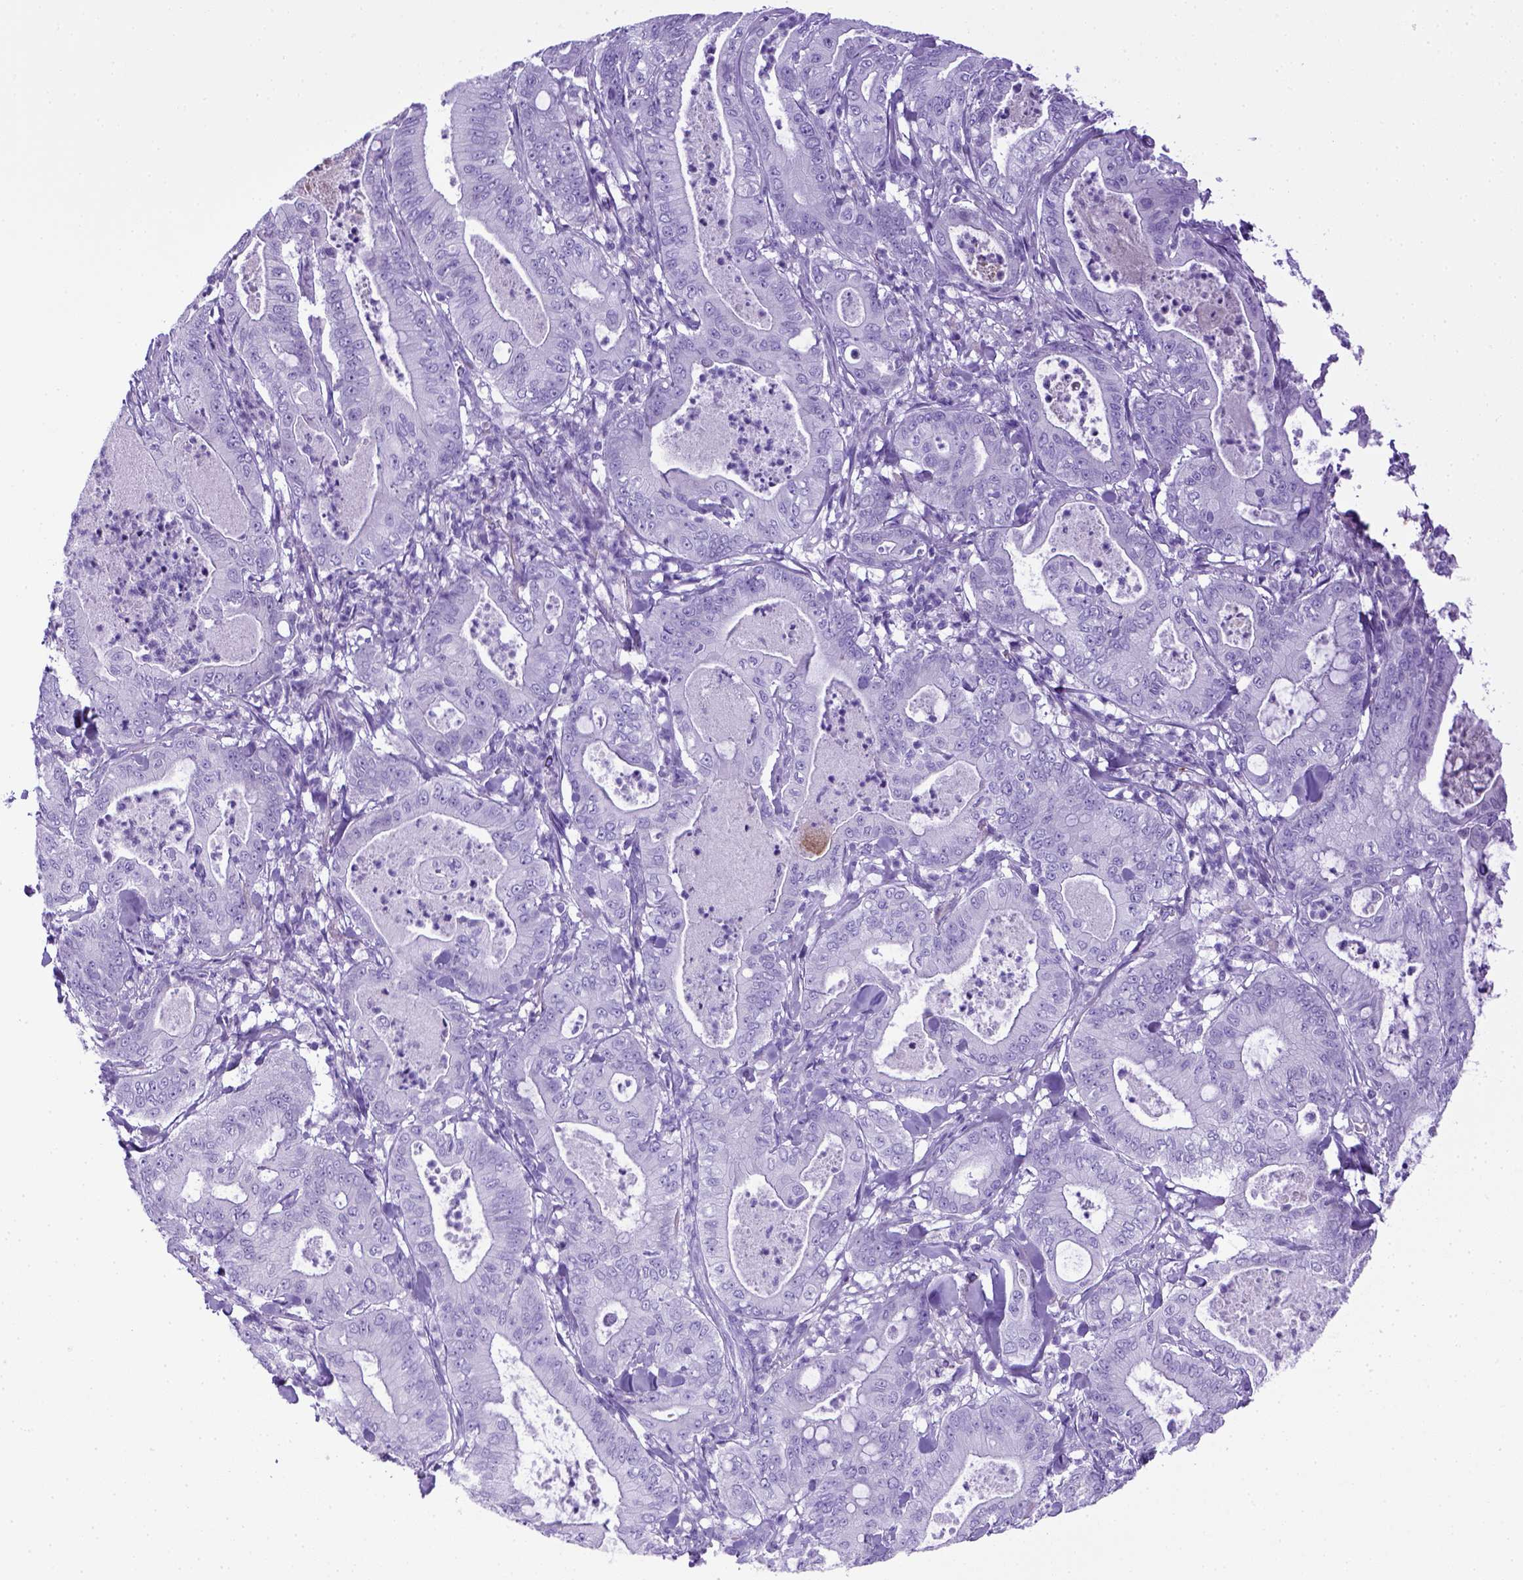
{"staining": {"intensity": "negative", "quantity": "none", "location": "none"}, "tissue": "pancreatic cancer", "cell_type": "Tumor cells", "image_type": "cancer", "snomed": [{"axis": "morphology", "description": "Adenocarcinoma, NOS"}, {"axis": "topography", "description": "Pancreas"}], "caption": "Tumor cells are negative for brown protein staining in pancreatic adenocarcinoma.", "gene": "ITIH4", "patient": {"sex": "male", "age": 71}}